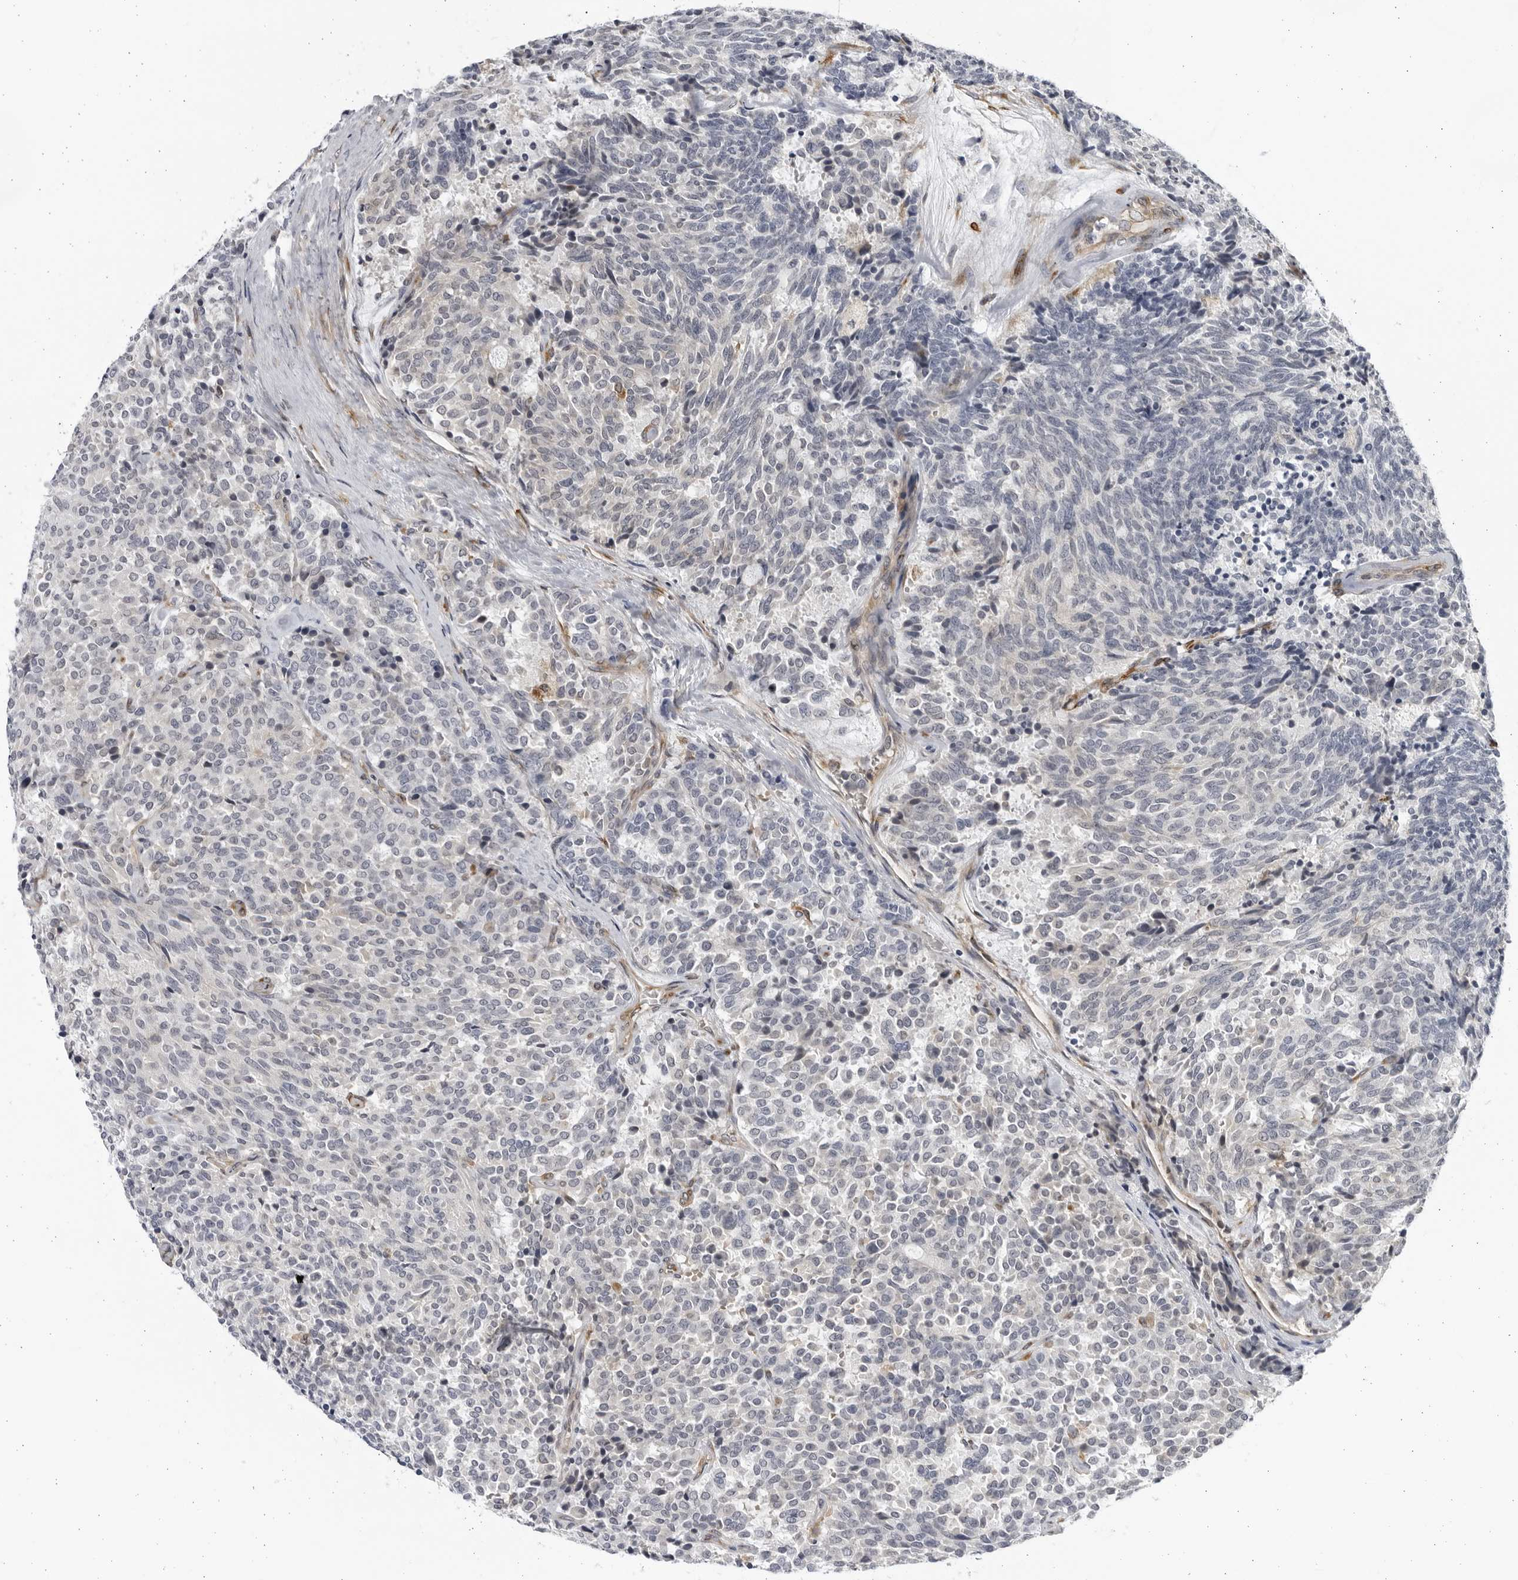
{"staining": {"intensity": "negative", "quantity": "none", "location": "none"}, "tissue": "carcinoid", "cell_type": "Tumor cells", "image_type": "cancer", "snomed": [{"axis": "morphology", "description": "Carcinoid, malignant, NOS"}, {"axis": "topography", "description": "Pancreas"}], "caption": "This is a histopathology image of IHC staining of carcinoid, which shows no expression in tumor cells. (DAB immunohistochemistry, high magnification).", "gene": "BMP2K", "patient": {"sex": "female", "age": 54}}